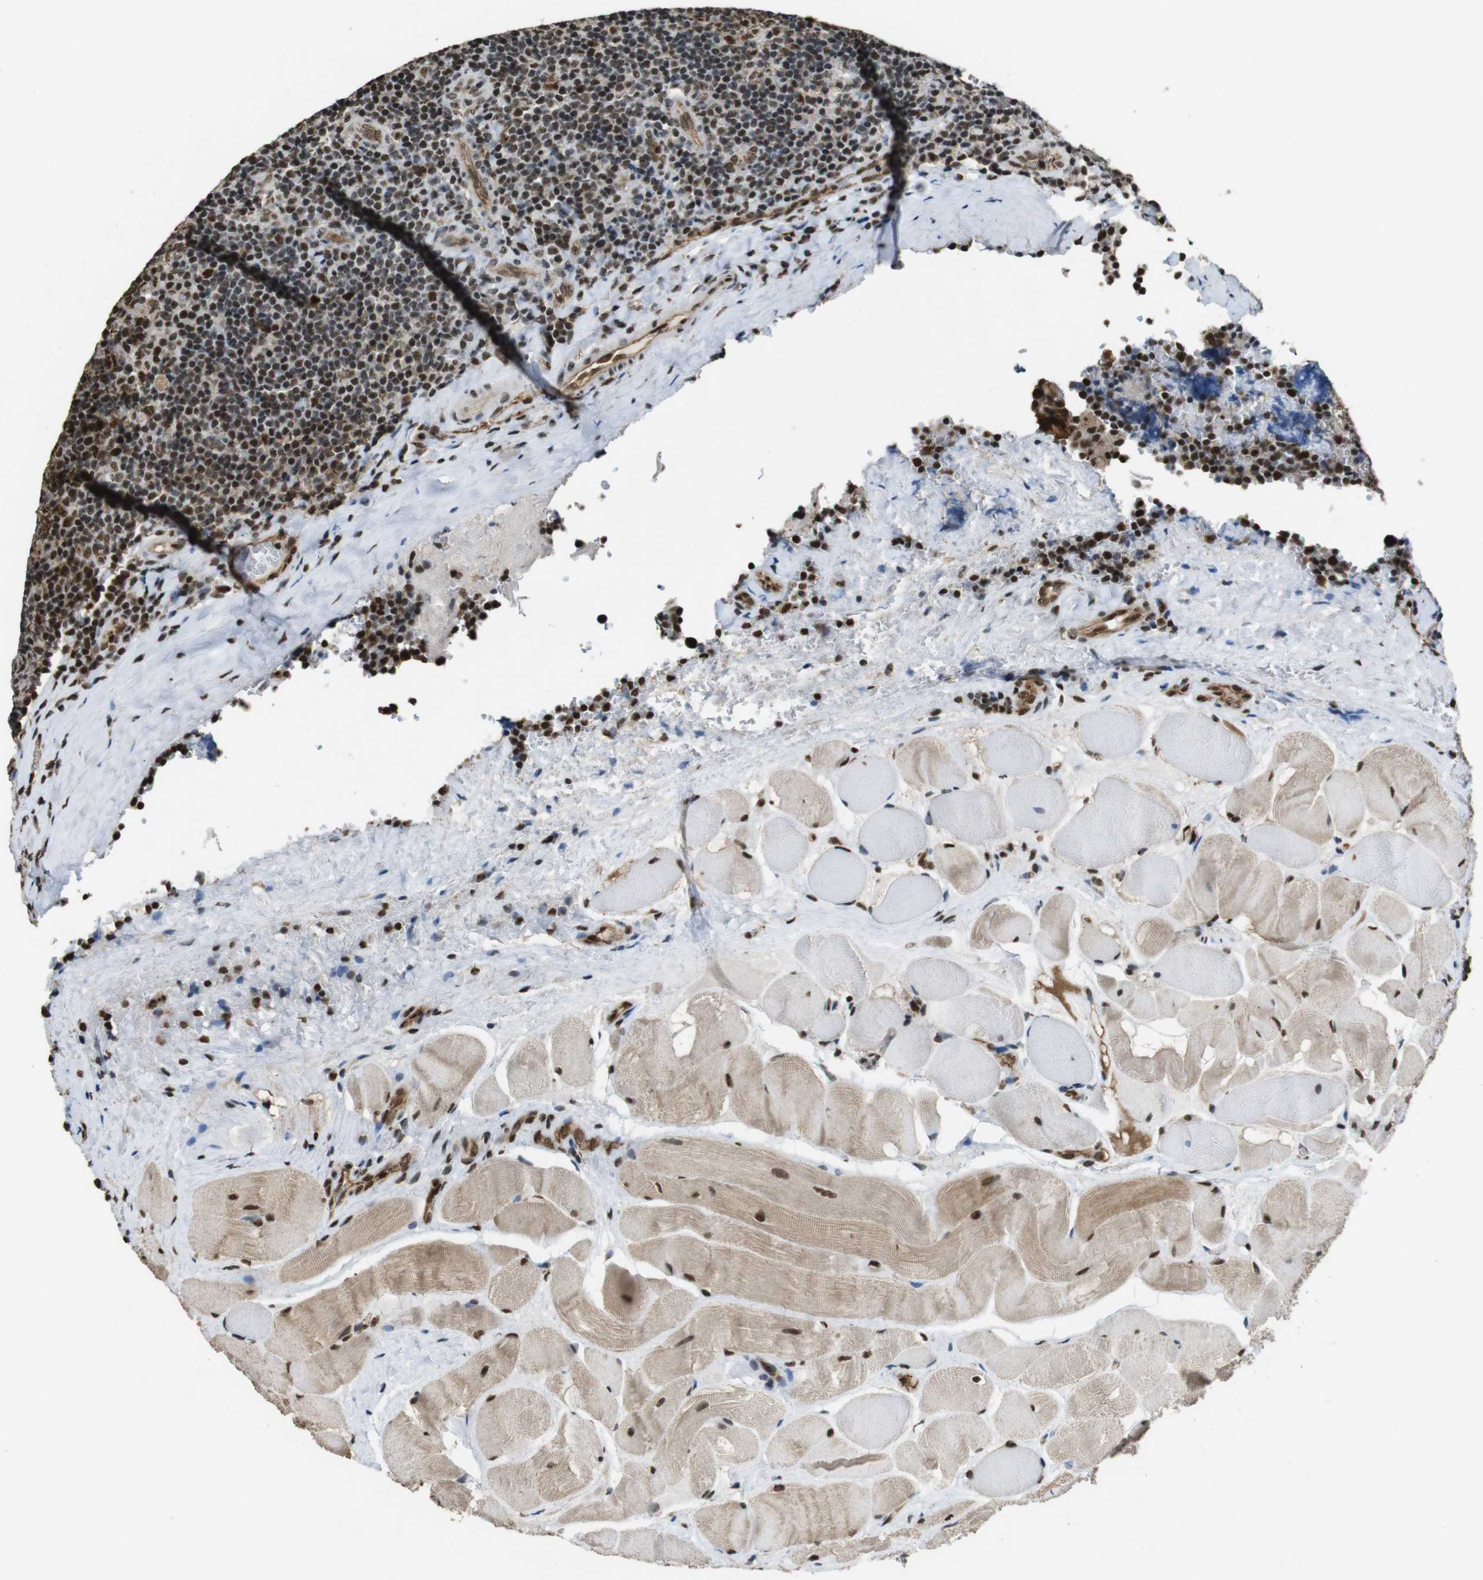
{"staining": {"intensity": "strong", "quantity": ">75%", "location": "nuclear"}, "tissue": "tonsil", "cell_type": "Germinal center cells", "image_type": "normal", "snomed": [{"axis": "morphology", "description": "Normal tissue, NOS"}, {"axis": "topography", "description": "Tonsil"}], "caption": "Immunohistochemical staining of normal human tonsil shows >75% levels of strong nuclear protein staining in approximately >75% of germinal center cells.", "gene": "CSNK2B", "patient": {"sex": "male", "age": 17}}